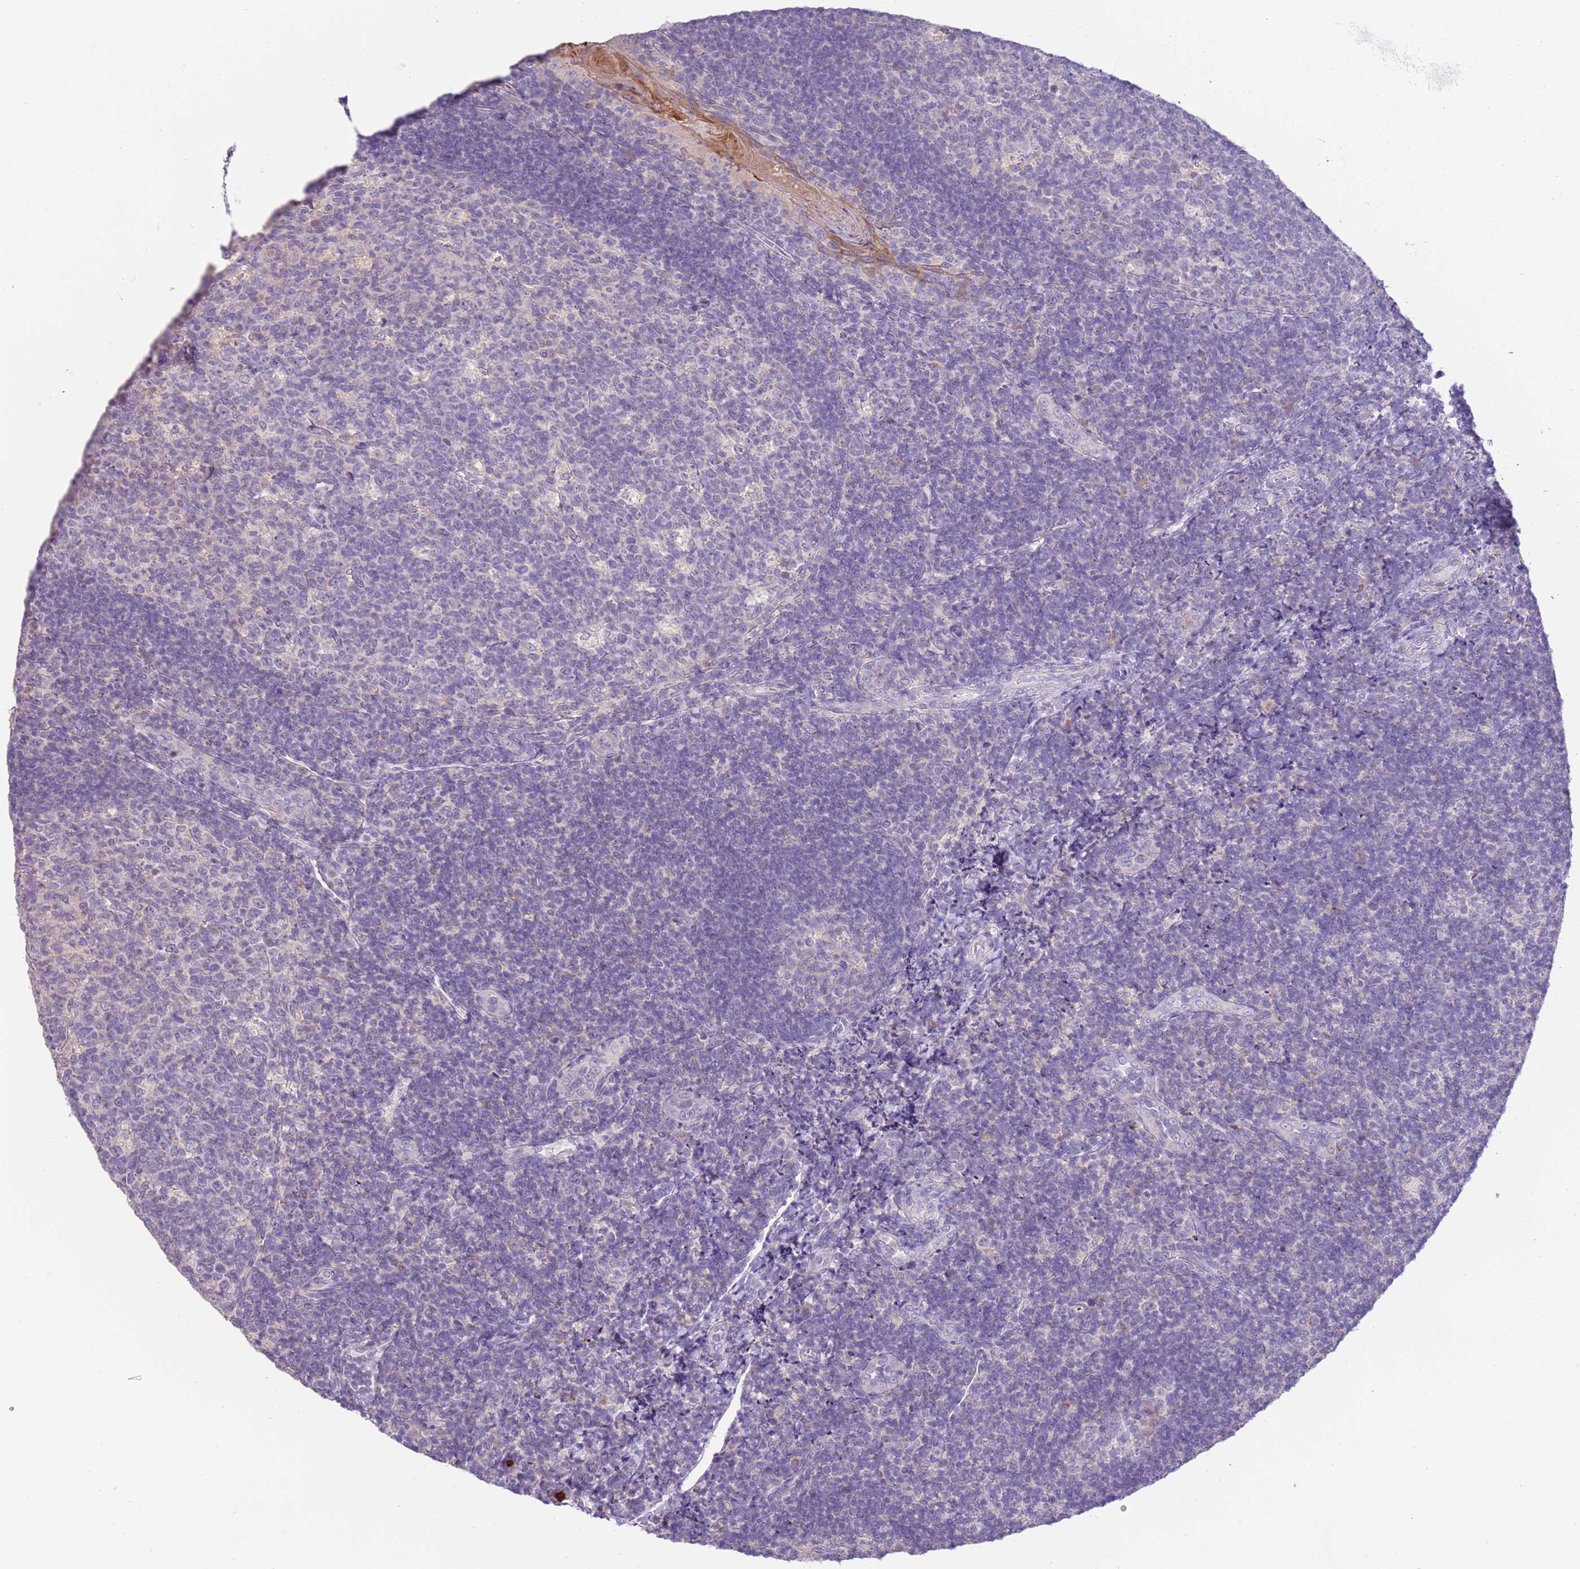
{"staining": {"intensity": "negative", "quantity": "none", "location": "none"}, "tissue": "tonsil", "cell_type": "Germinal center cells", "image_type": "normal", "snomed": [{"axis": "morphology", "description": "Normal tissue, NOS"}, {"axis": "topography", "description": "Tonsil"}], "caption": "Human tonsil stained for a protein using IHC reveals no positivity in germinal center cells.", "gene": "IL2RG", "patient": {"sex": "male", "age": 17}}